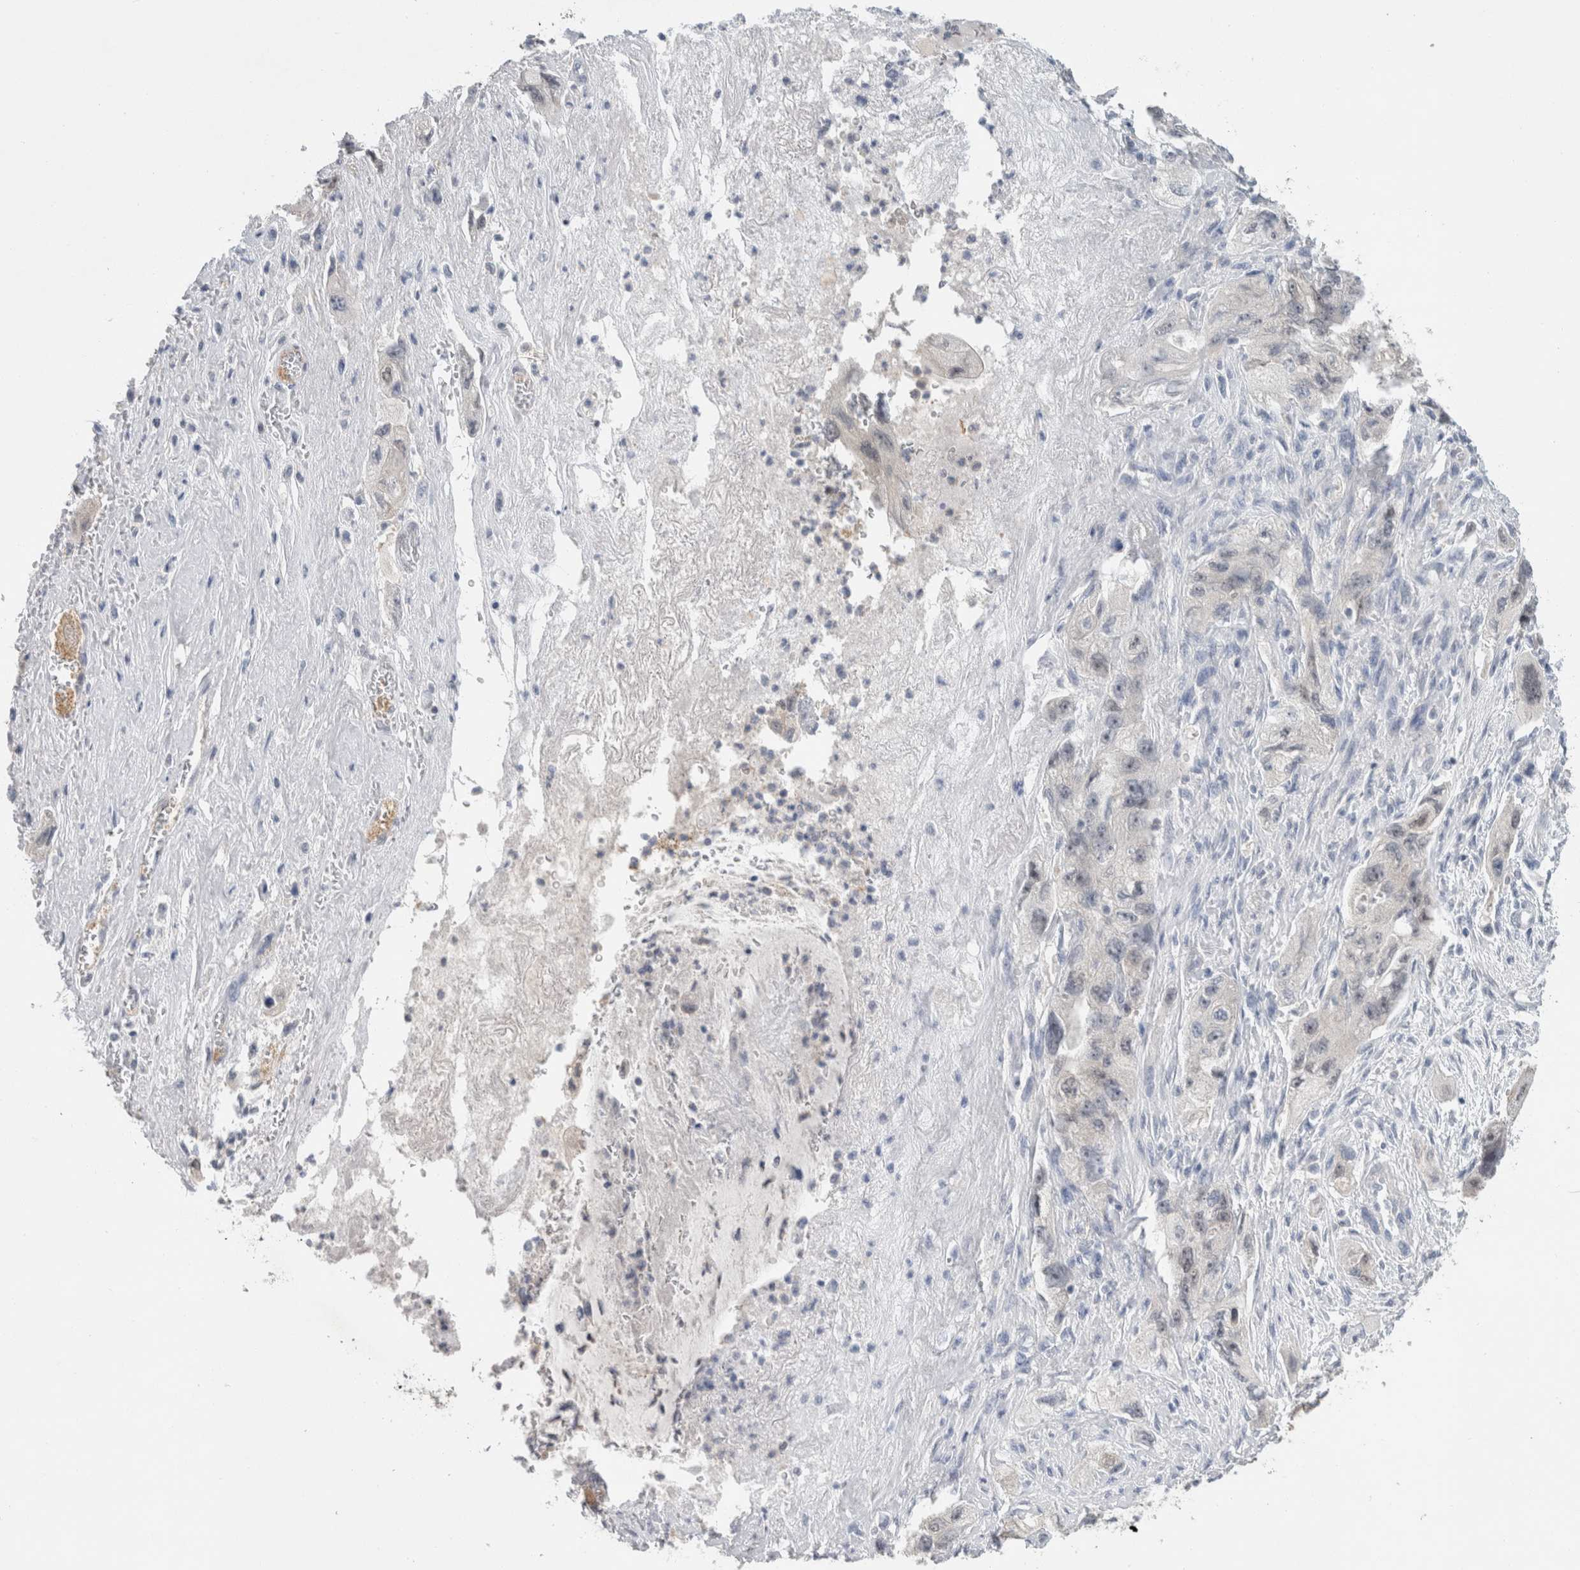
{"staining": {"intensity": "weak", "quantity": "<25%", "location": "cytoplasmic/membranous"}, "tissue": "pancreatic cancer", "cell_type": "Tumor cells", "image_type": "cancer", "snomed": [{"axis": "morphology", "description": "Adenocarcinoma, NOS"}, {"axis": "topography", "description": "Pancreas"}], "caption": "Tumor cells are negative for brown protein staining in pancreatic cancer.", "gene": "CASP6", "patient": {"sex": "female", "age": 73}}